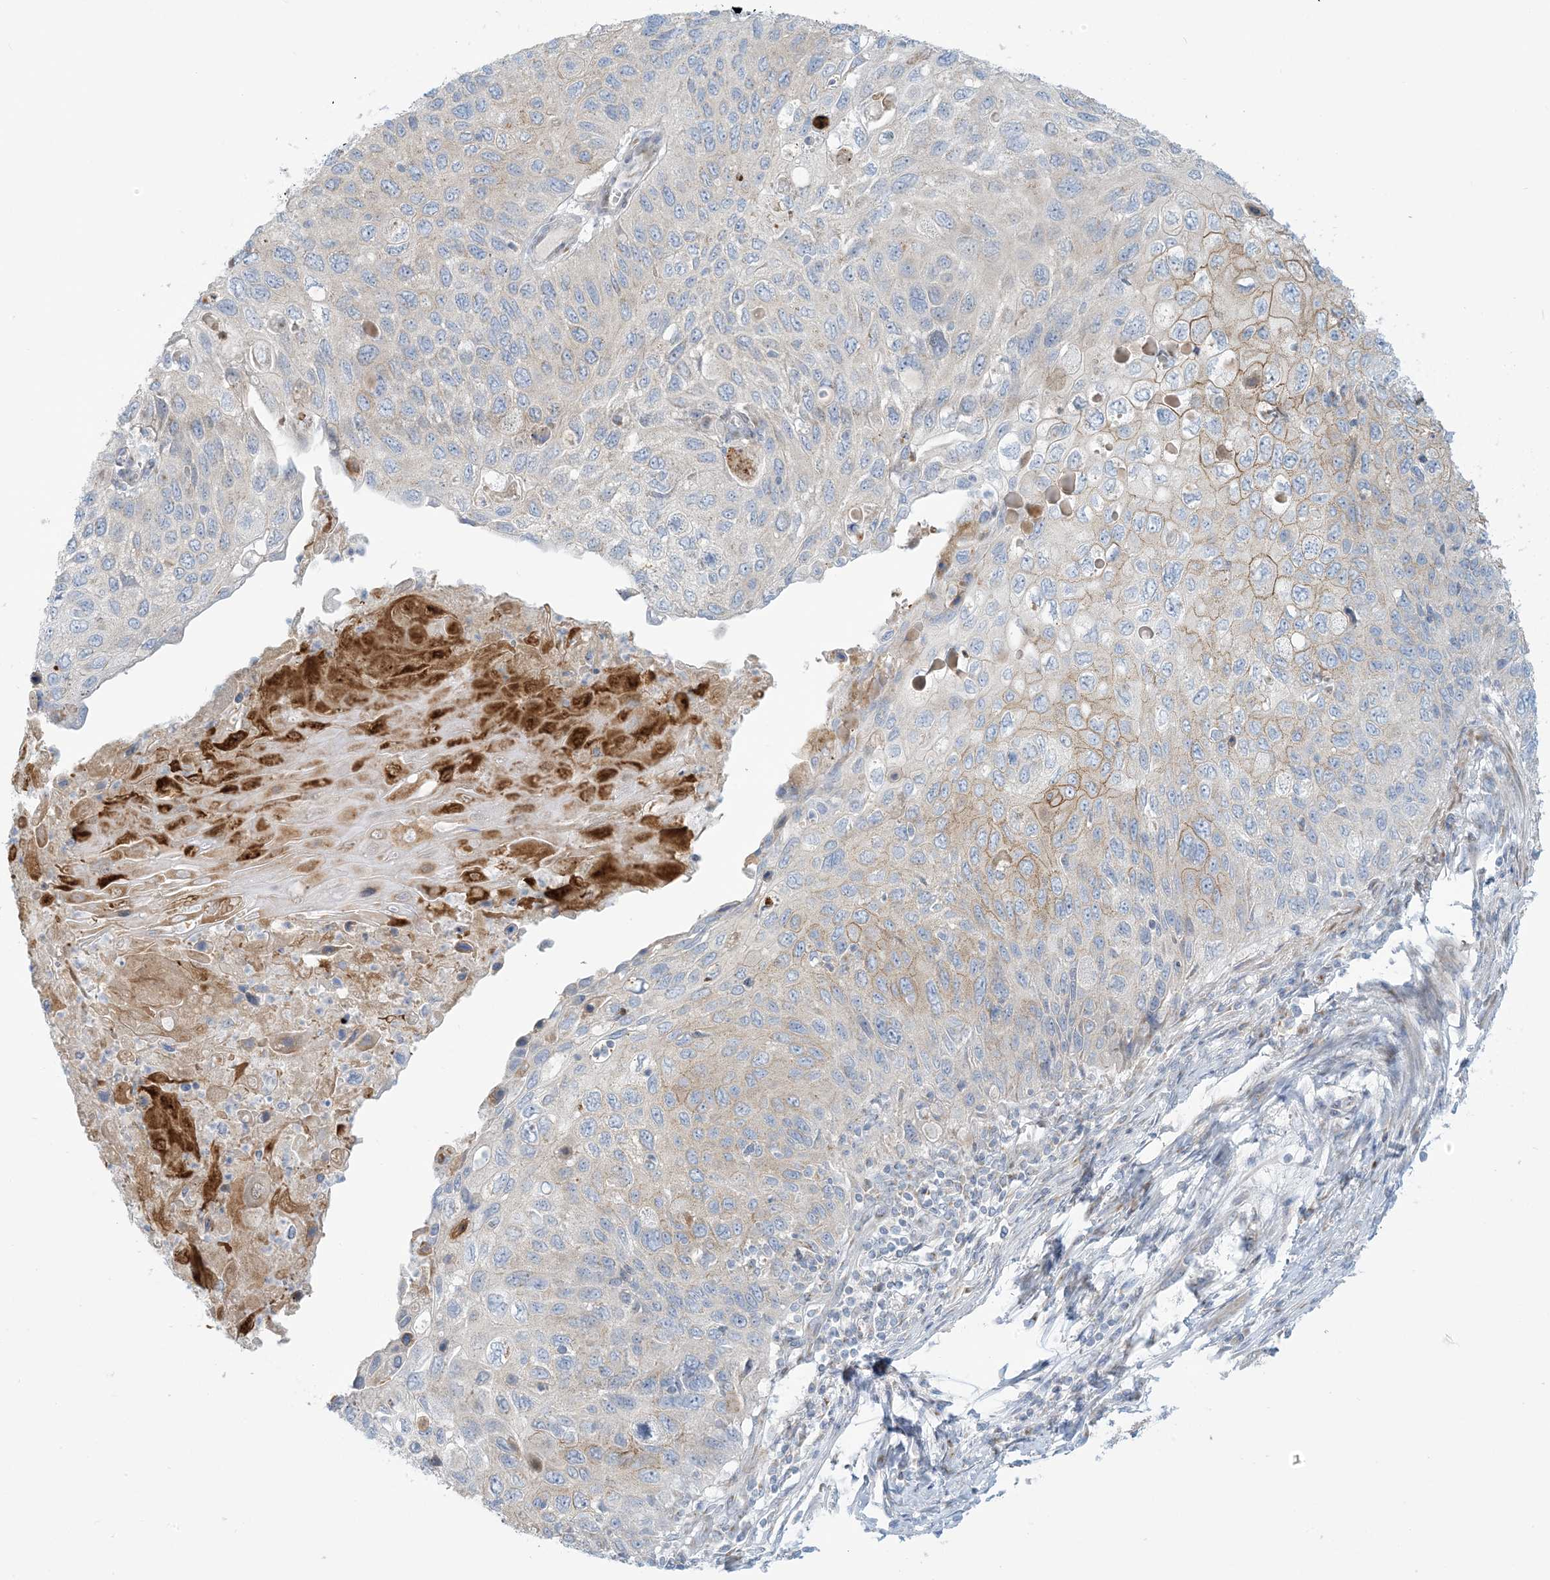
{"staining": {"intensity": "moderate", "quantity": "<25%", "location": "cytoplasmic/membranous"}, "tissue": "cervical cancer", "cell_type": "Tumor cells", "image_type": "cancer", "snomed": [{"axis": "morphology", "description": "Squamous cell carcinoma, NOS"}, {"axis": "topography", "description": "Cervix"}], "caption": "Squamous cell carcinoma (cervical) was stained to show a protein in brown. There is low levels of moderate cytoplasmic/membranous expression in about <25% of tumor cells.", "gene": "AFTPH", "patient": {"sex": "female", "age": 70}}